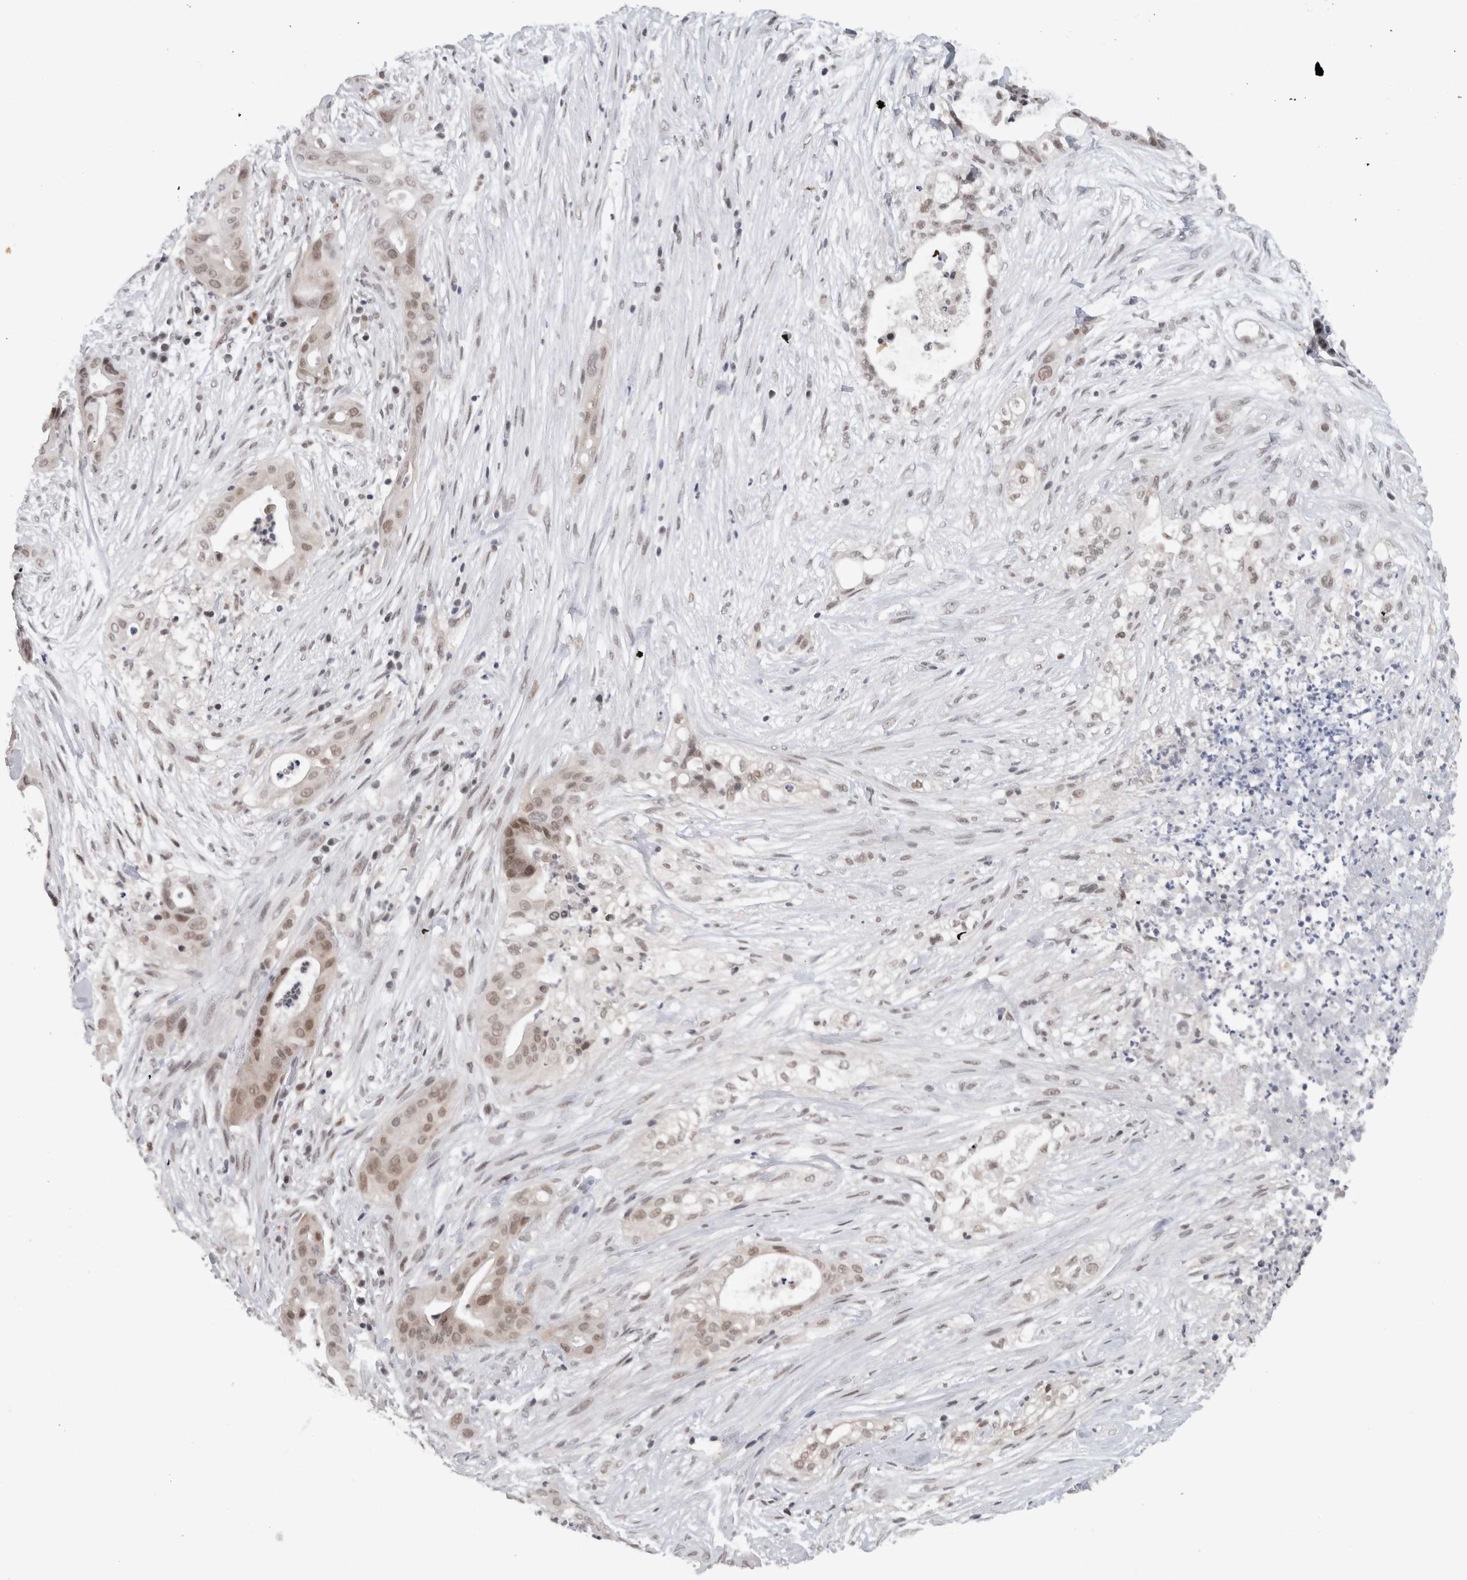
{"staining": {"intensity": "moderate", "quantity": "25%-75%", "location": "nuclear"}, "tissue": "pancreatic cancer", "cell_type": "Tumor cells", "image_type": "cancer", "snomed": [{"axis": "morphology", "description": "Adenocarcinoma, NOS"}, {"axis": "topography", "description": "Pancreas"}], "caption": "Immunohistochemical staining of adenocarcinoma (pancreatic) exhibits medium levels of moderate nuclear protein staining in about 25%-75% of tumor cells. The protein of interest is shown in brown color, while the nuclei are stained blue.", "gene": "PRXL2A", "patient": {"sex": "male", "age": 58}}